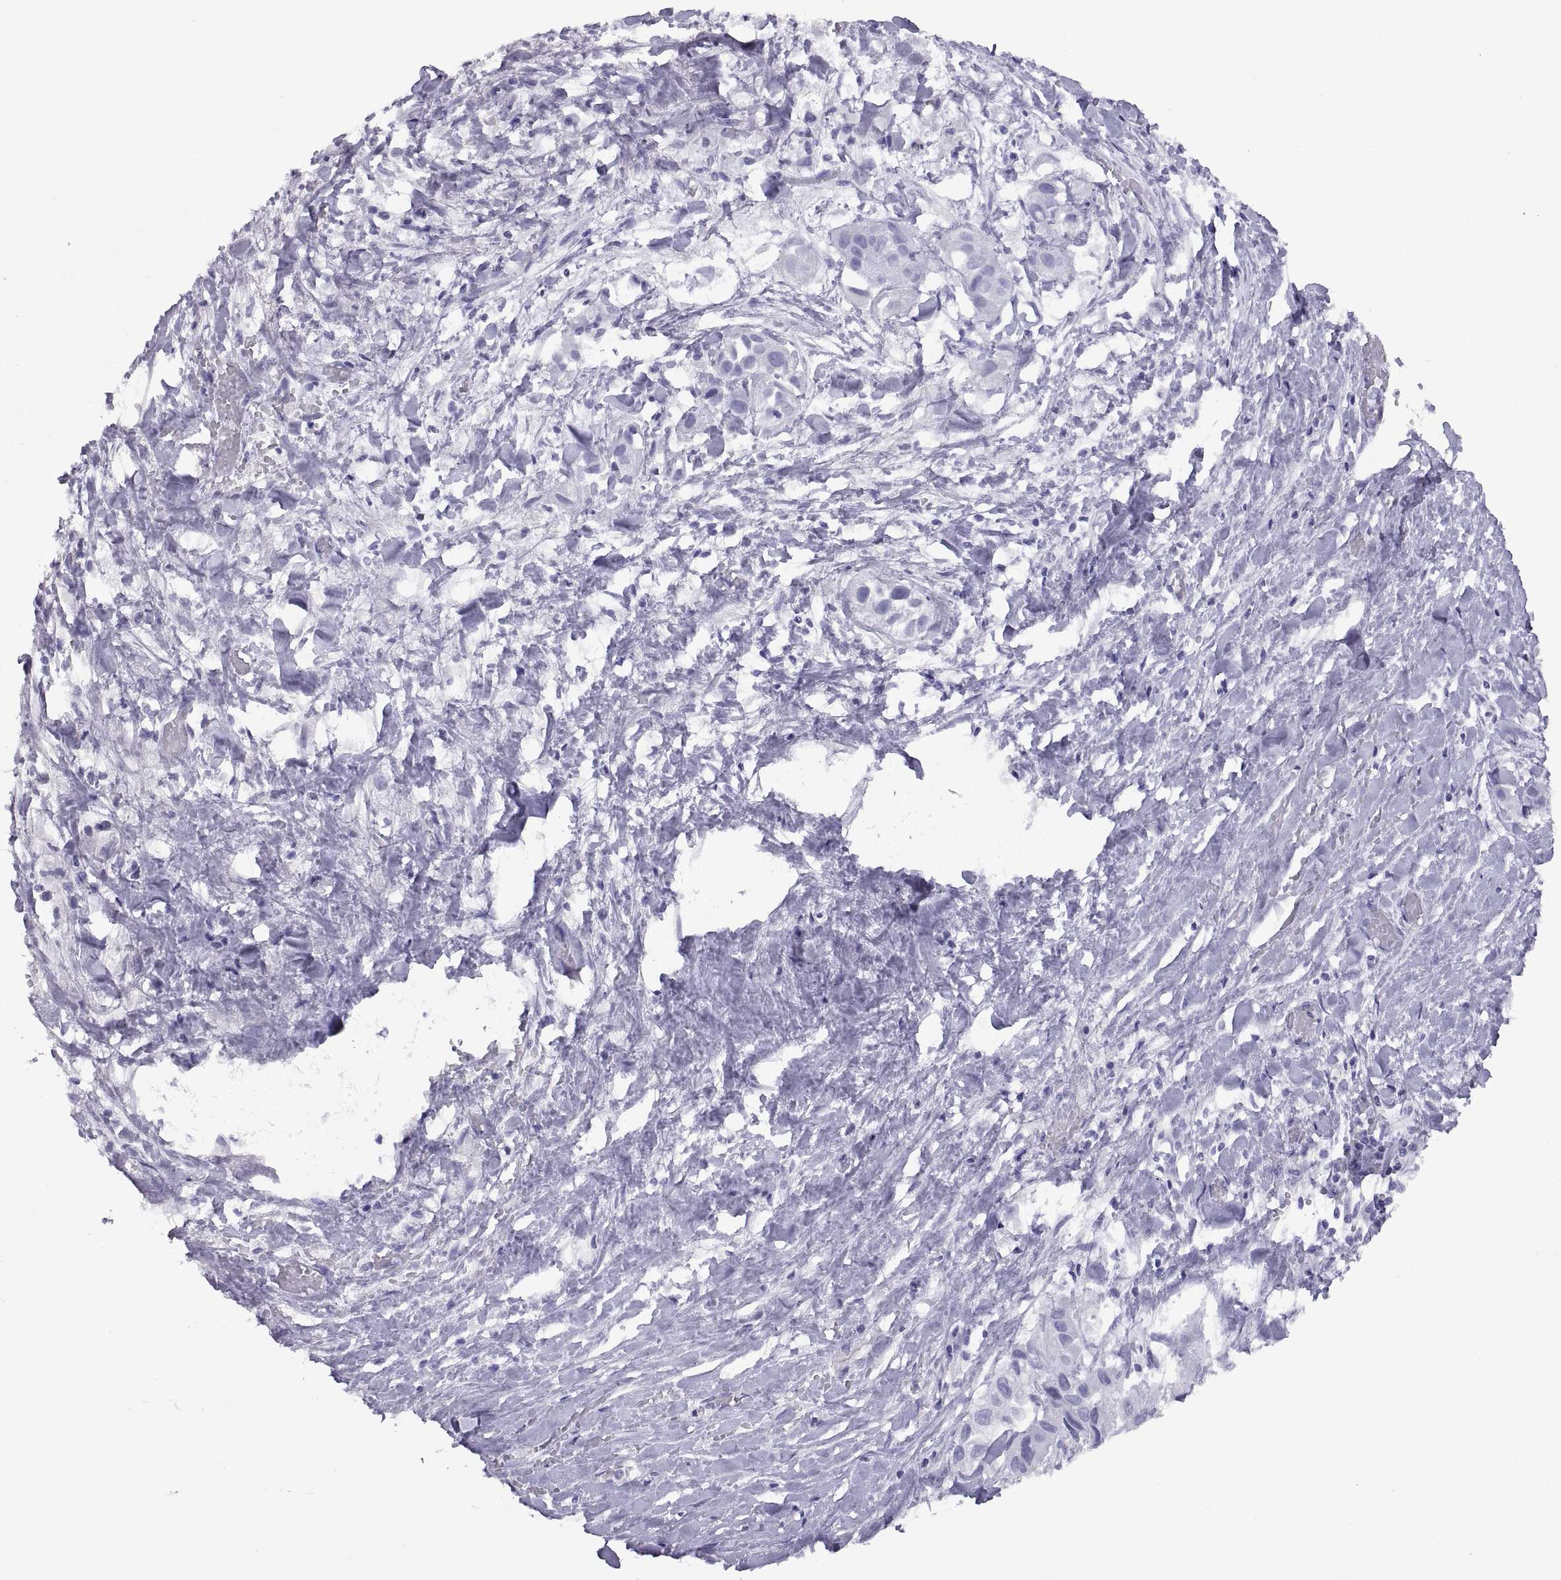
{"staining": {"intensity": "negative", "quantity": "none", "location": "none"}, "tissue": "liver cancer", "cell_type": "Tumor cells", "image_type": "cancer", "snomed": [{"axis": "morphology", "description": "Cholangiocarcinoma"}, {"axis": "topography", "description": "Liver"}], "caption": "Protein analysis of liver cholangiocarcinoma shows no significant staining in tumor cells.", "gene": "RGS20", "patient": {"sex": "female", "age": 52}}